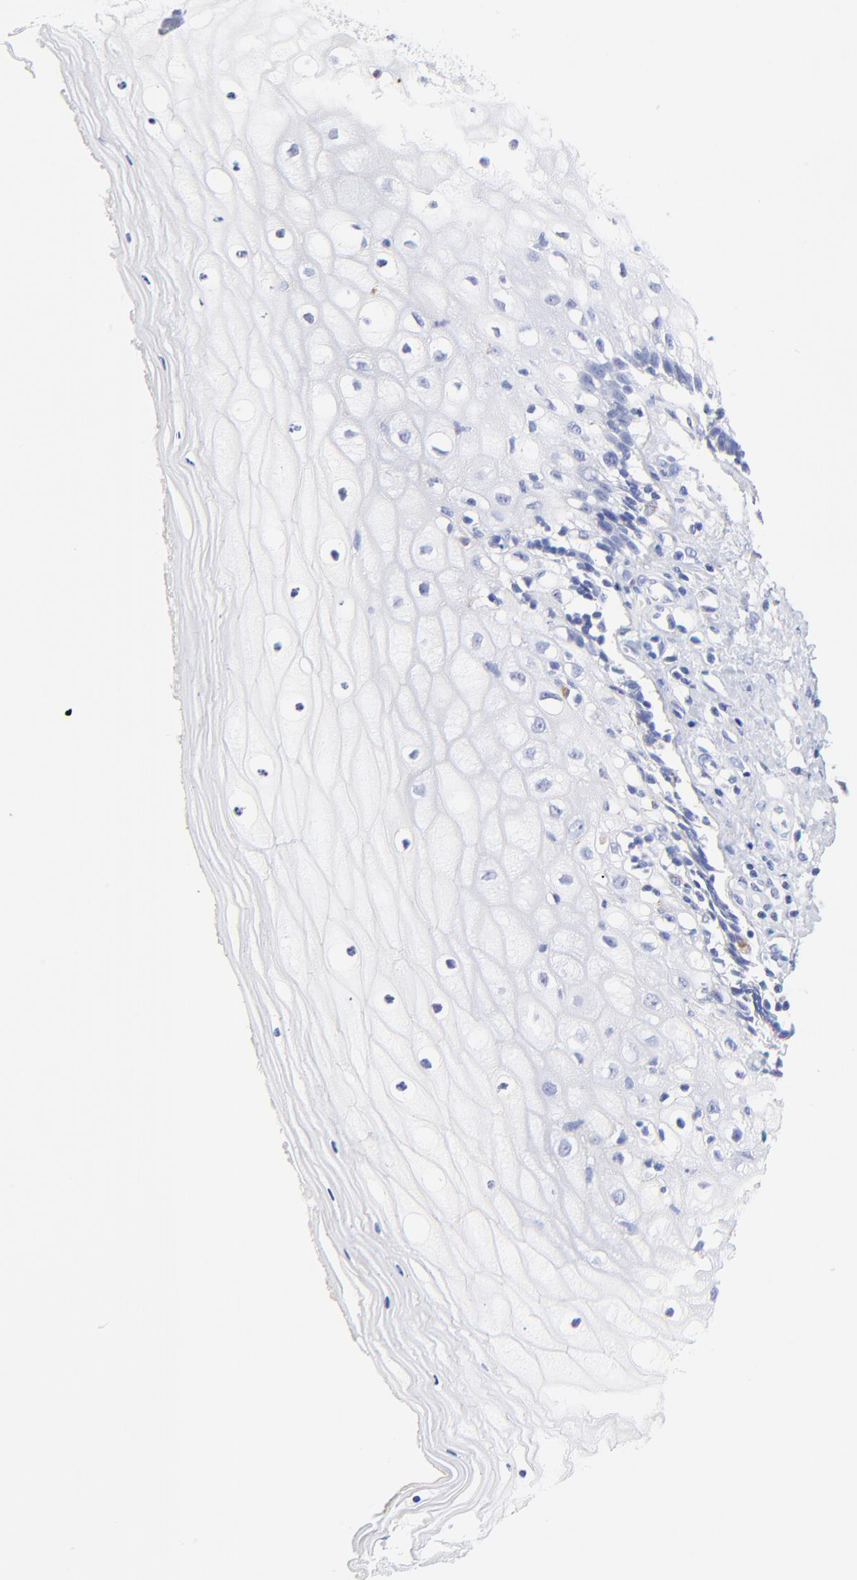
{"staining": {"intensity": "negative", "quantity": "none", "location": "none"}, "tissue": "vagina", "cell_type": "Squamous epithelial cells", "image_type": "normal", "snomed": [{"axis": "morphology", "description": "Normal tissue, NOS"}, {"axis": "topography", "description": "Vagina"}], "caption": "IHC histopathology image of normal human vagina stained for a protein (brown), which demonstrates no positivity in squamous epithelial cells. The staining was performed using DAB (3,3'-diaminobenzidine) to visualize the protein expression in brown, while the nuclei were stained in blue with hematoxylin (Magnification: 20x).", "gene": "SULT4A1", "patient": {"sex": "female", "age": 46}}